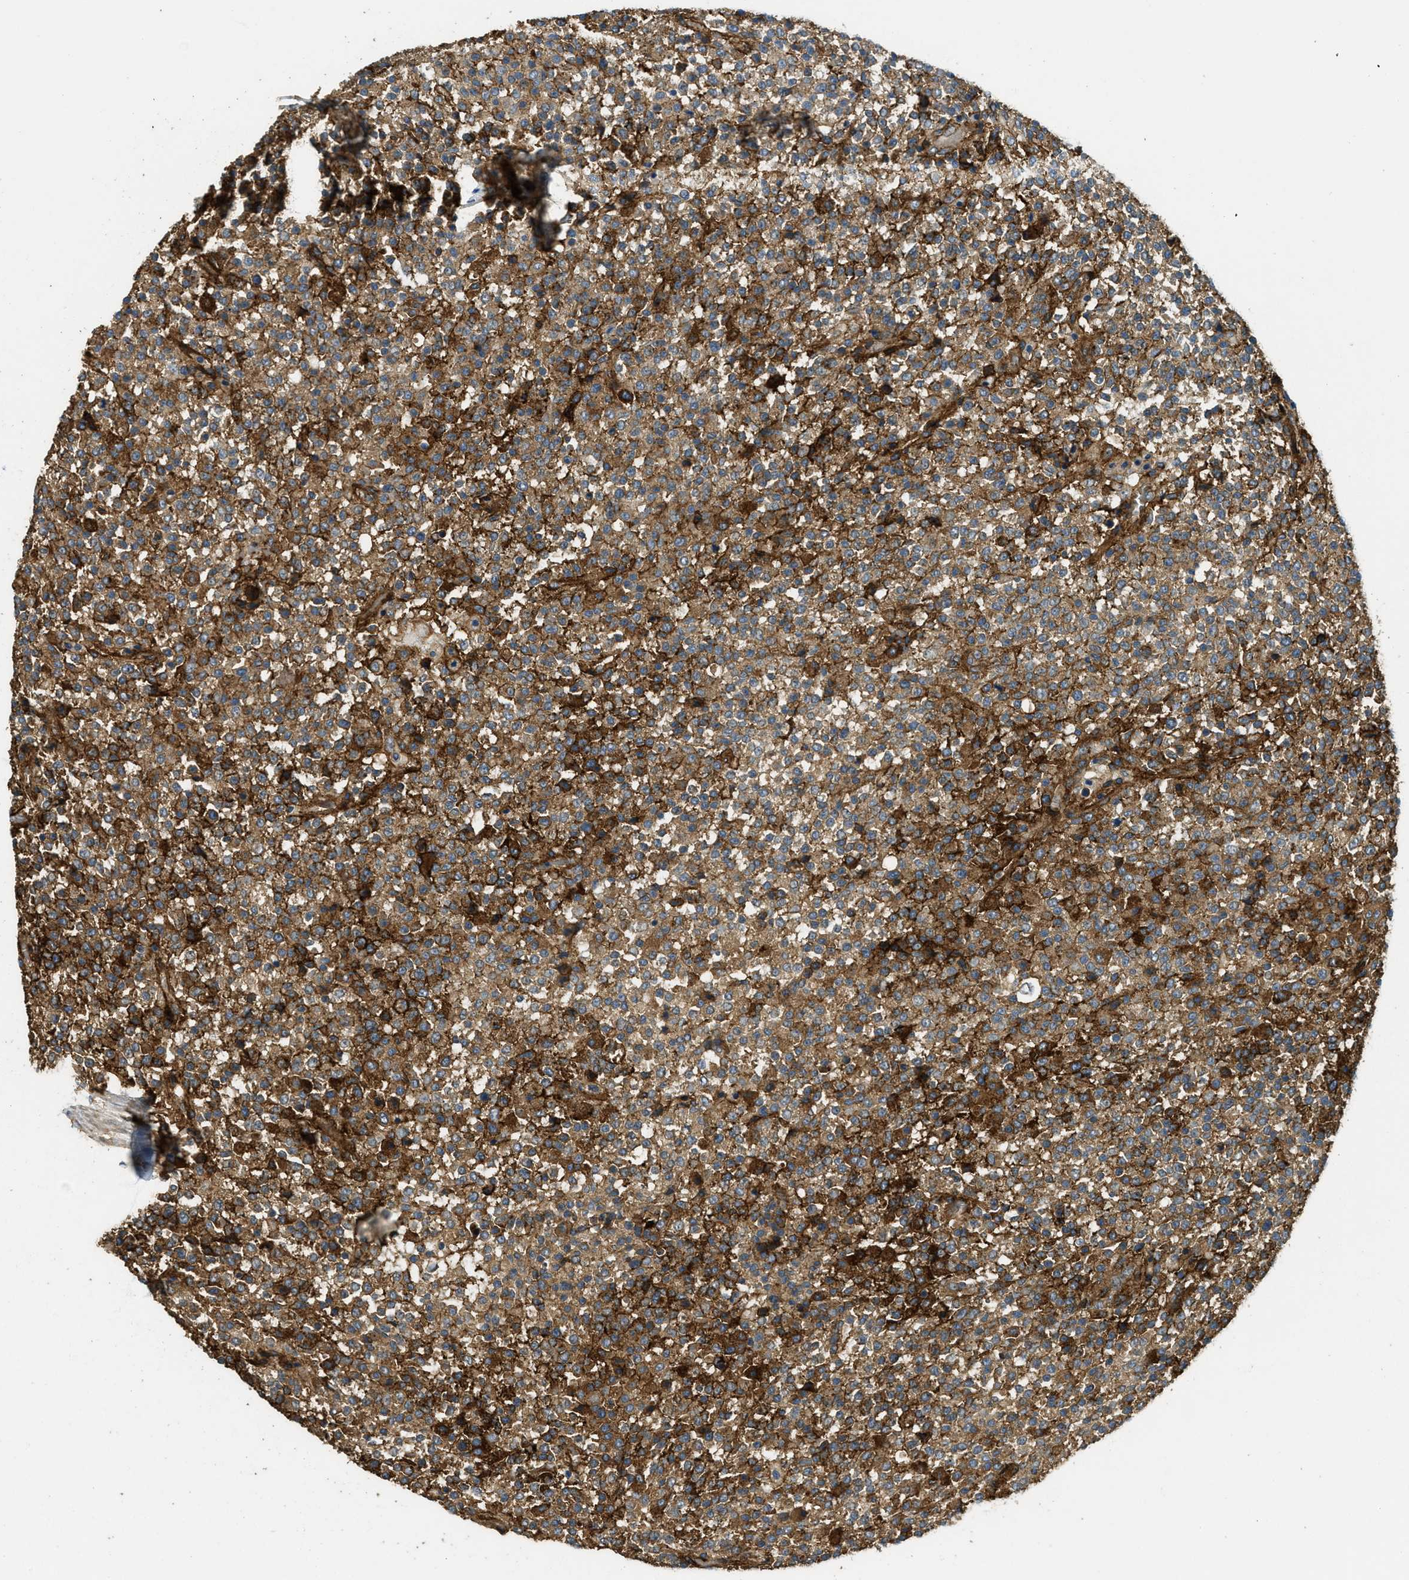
{"staining": {"intensity": "moderate", "quantity": ">75%", "location": "cytoplasmic/membranous"}, "tissue": "testis cancer", "cell_type": "Tumor cells", "image_type": "cancer", "snomed": [{"axis": "morphology", "description": "Seminoma, NOS"}, {"axis": "topography", "description": "Testis"}], "caption": "A brown stain highlights moderate cytoplasmic/membranous staining of a protein in testis cancer (seminoma) tumor cells.", "gene": "CD276", "patient": {"sex": "male", "age": 59}}